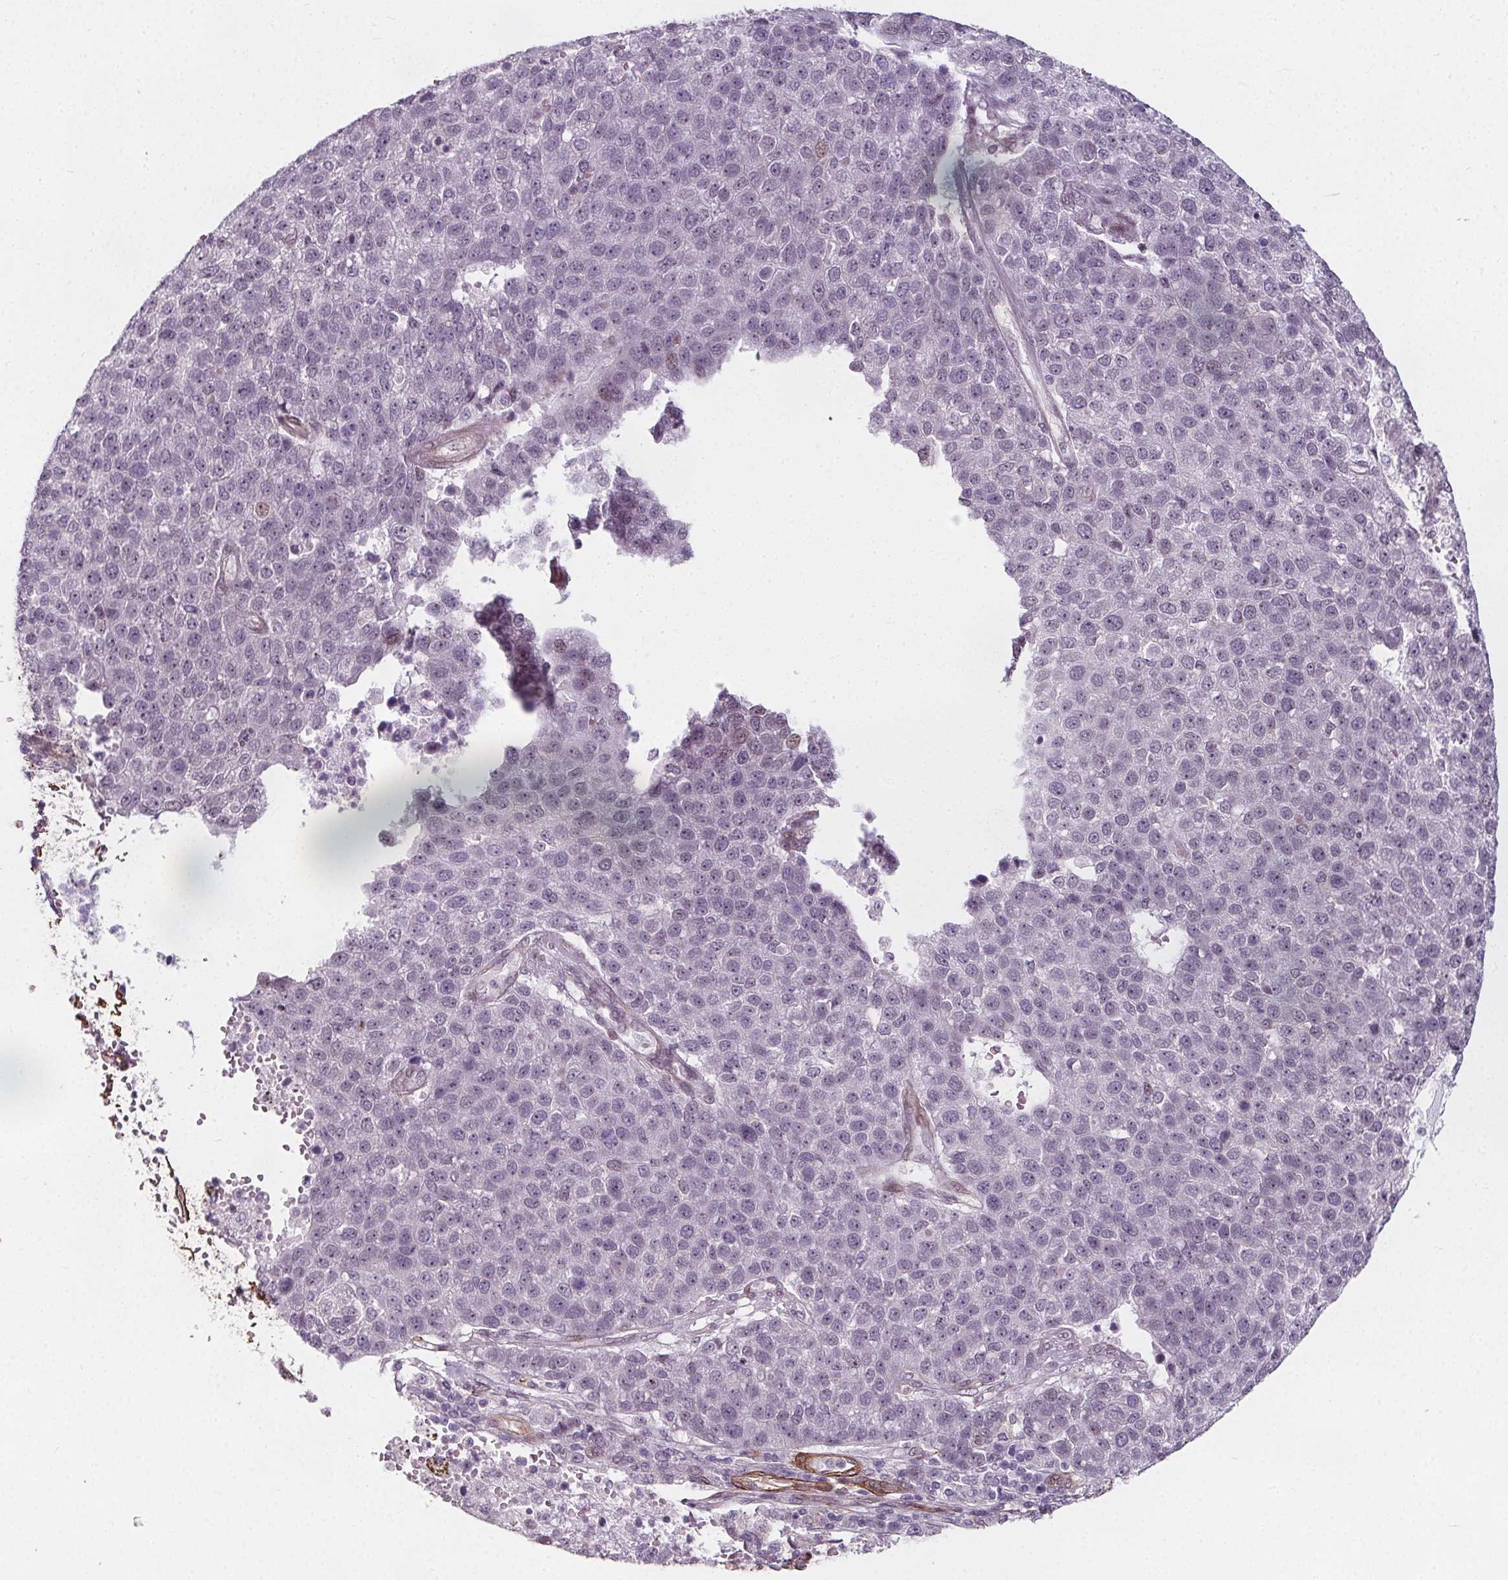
{"staining": {"intensity": "weak", "quantity": "<25%", "location": "nuclear"}, "tissue": "pancreatic cancer", "cell_type": "Tumor cells", "image_type": "cancer", "snomed": [{"axis": "morphology", "description": "Adenocarcinoma, NOS"}, {"axis": "topography", "description": "Pancreas"}], "caption": "Tumor cells show no significant staining in pancreatic cancer (adenocarcinoma). (DAB immunohistochemistry (IHC) visualized using brightfield microscopy, high magnification).", "gene": "HAS1", "patient": {"sex": "female", "age": 61}}